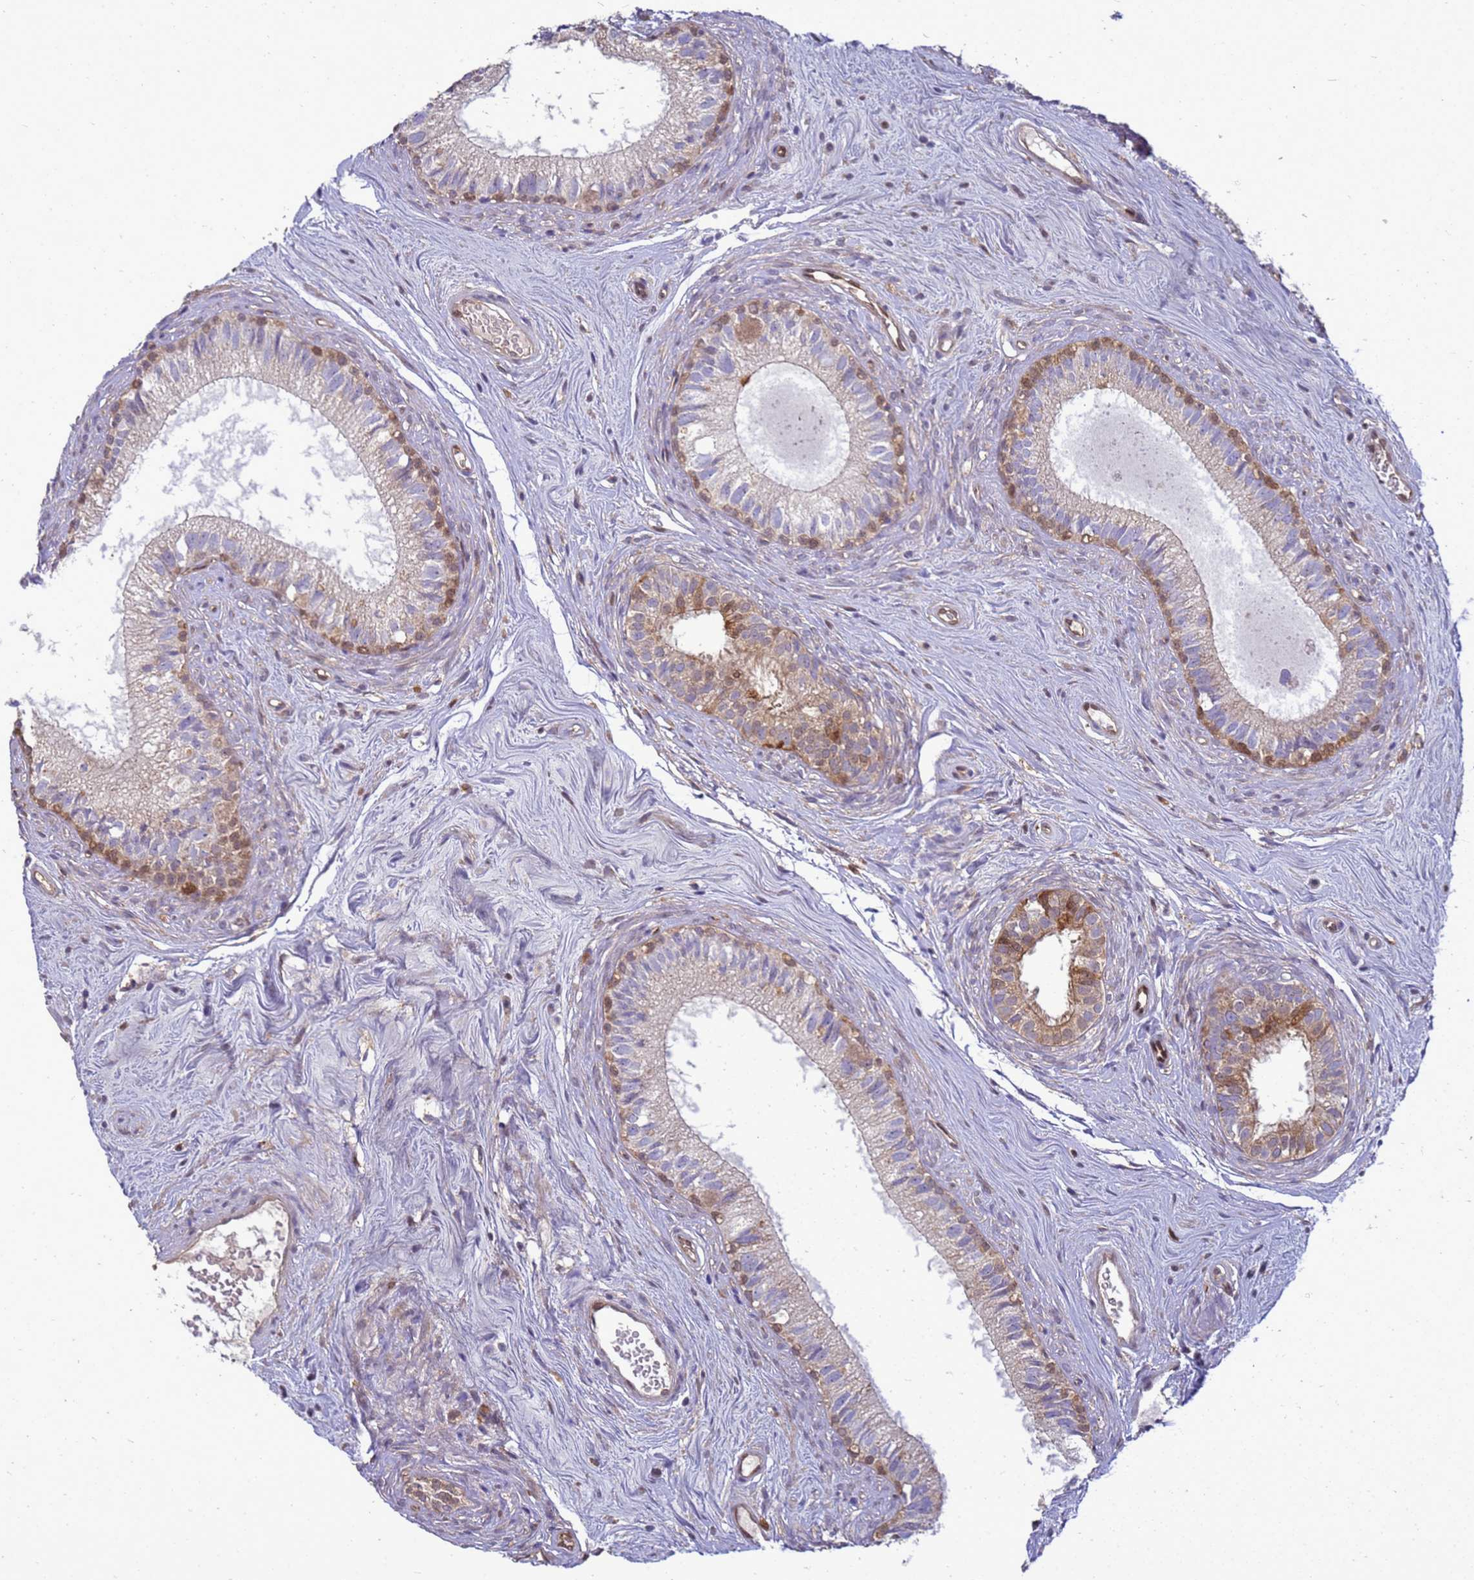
{"staining": {"intensity": "strong", "quantity": "25%-75%", "location": "cytoplasmic/membranous,nuclear"}, "tissue": "epididymis", "cell_type": "Glandular cells", "image_type": "normal", "snomed": [{"axis": "morphology", "description": "Normal tissue, NOS"}, {"axis": "topography", "description": "Epididymis"}], "caption": "Glandular cells display strong cytoplasmic/membranous,nuclear expression in approximately 25%-75% of cells in benign epididymis. The protein is shown in brown color, while the nuclei are stained blue.", "gene": "EIF4EBP3", "patient": {"sex": "male", "age": 71}}